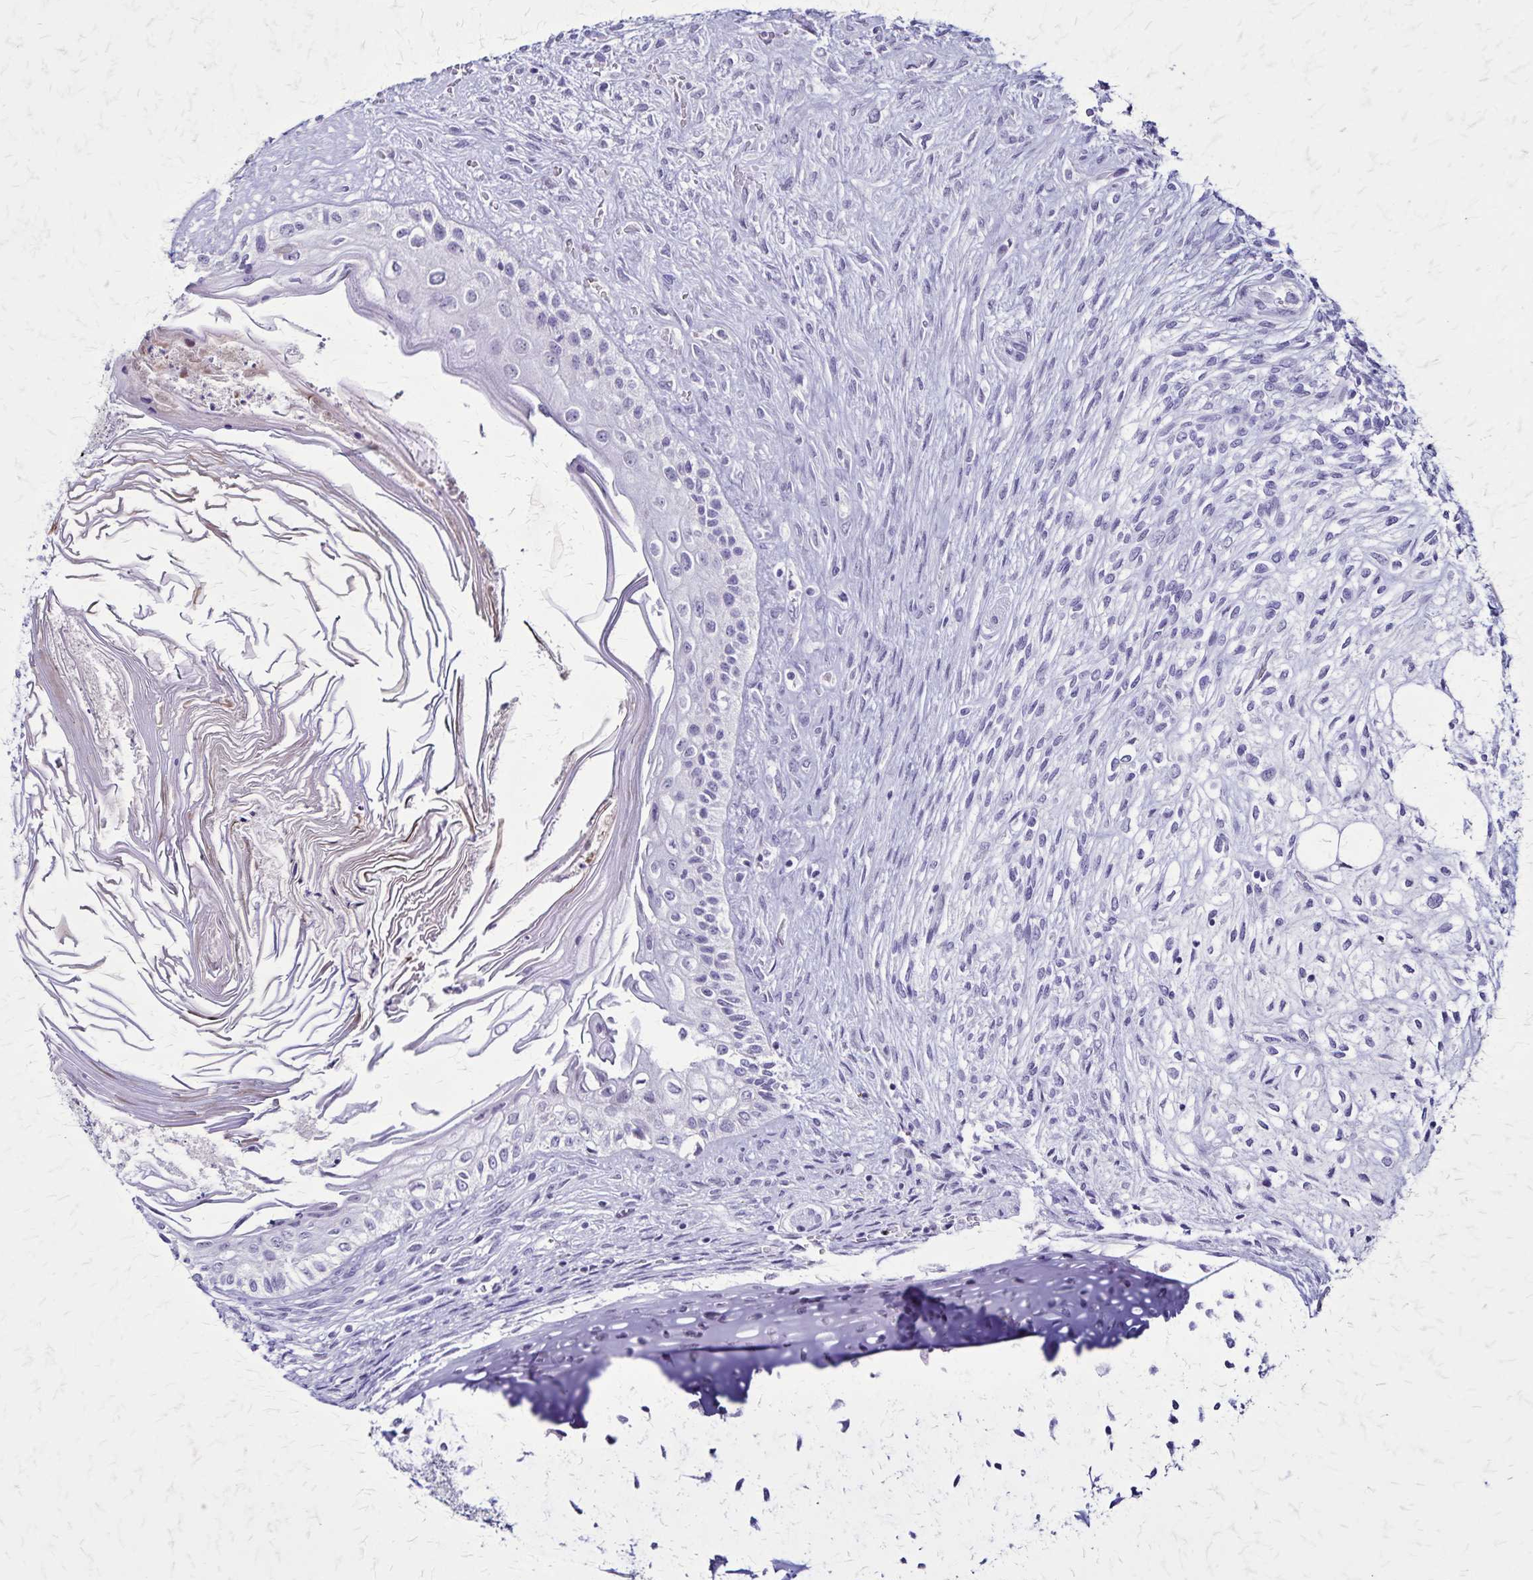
{"staining": {"intensity": "negative", "quantity": "none", "location": "none"}, "tissue": "testis cancer", "cell_type": "Tumor cells", "image_type": "cancer", "snomed": [{"axis": "morphology", "description": "Carcinoma, Embryonal, NOS"}, {"axis": "topography", "description": "Testis"}], "caption": "High power microscopy micrograph of an IHC image of testis cancer (embryonal carcinoma), revealing no significant expression in tumor cells.", "gene": "OR51B5", "patient": {"sex": "male", "age": 37}}